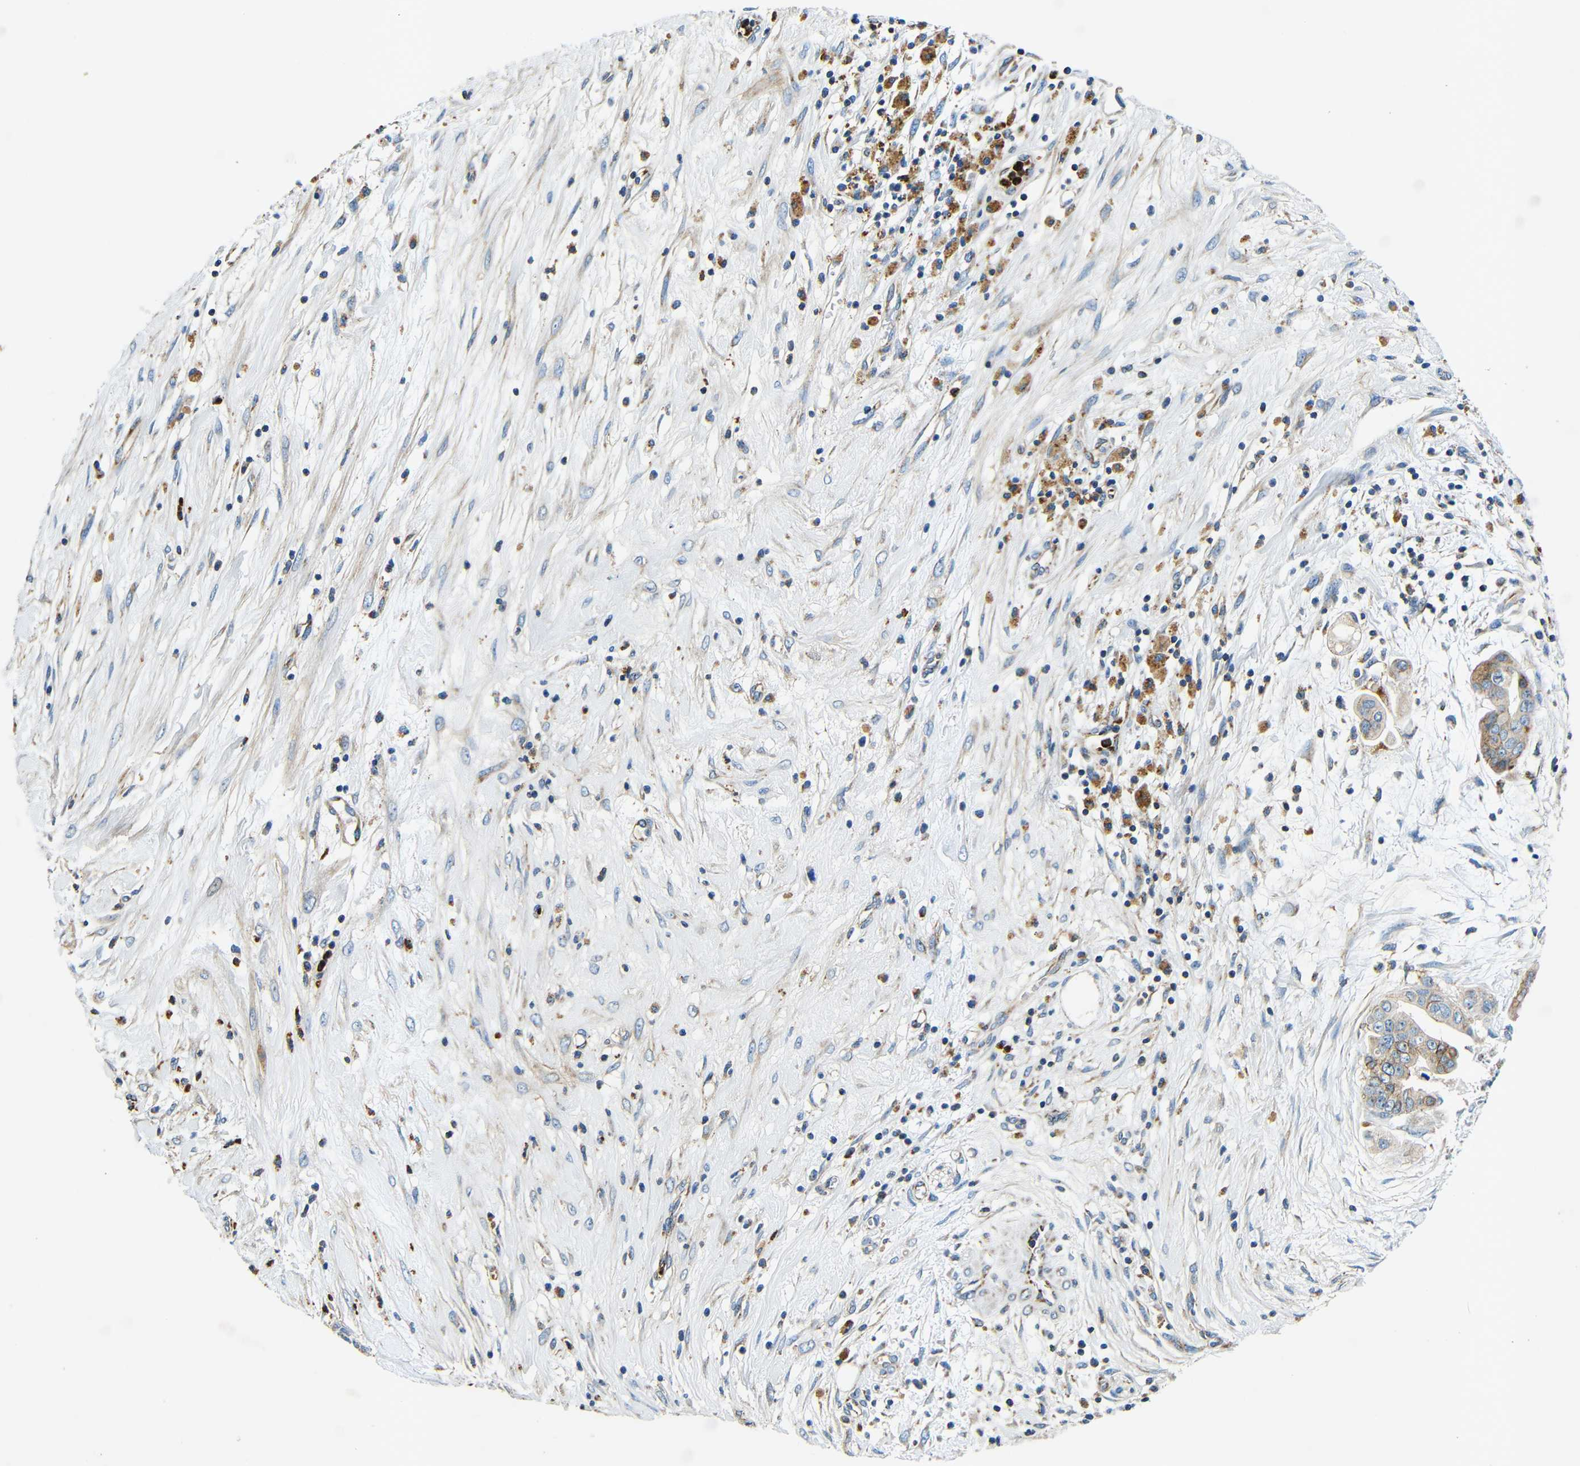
{"staining": {"intensity": "weak", "quantity": ">75%", "location": "cytoplasmic/membranous"}, "tissue": "pancreatic cancer", "cell_type": "Tumor cells", "image_type": "cancer", "snomed": [{"axis": "morphology", "description": "Adenocarcinoma, NOS"}, {"axis": "topography", "description": "Pancreas"}], "caption": "Pancreatic cancer (adenocarcinoma) stained for a protein shows weak cytoplasmic/membranous positivity in tumor cells.", "gene": "GALNT18", "patient": {"sex": "female", "age": 75}}